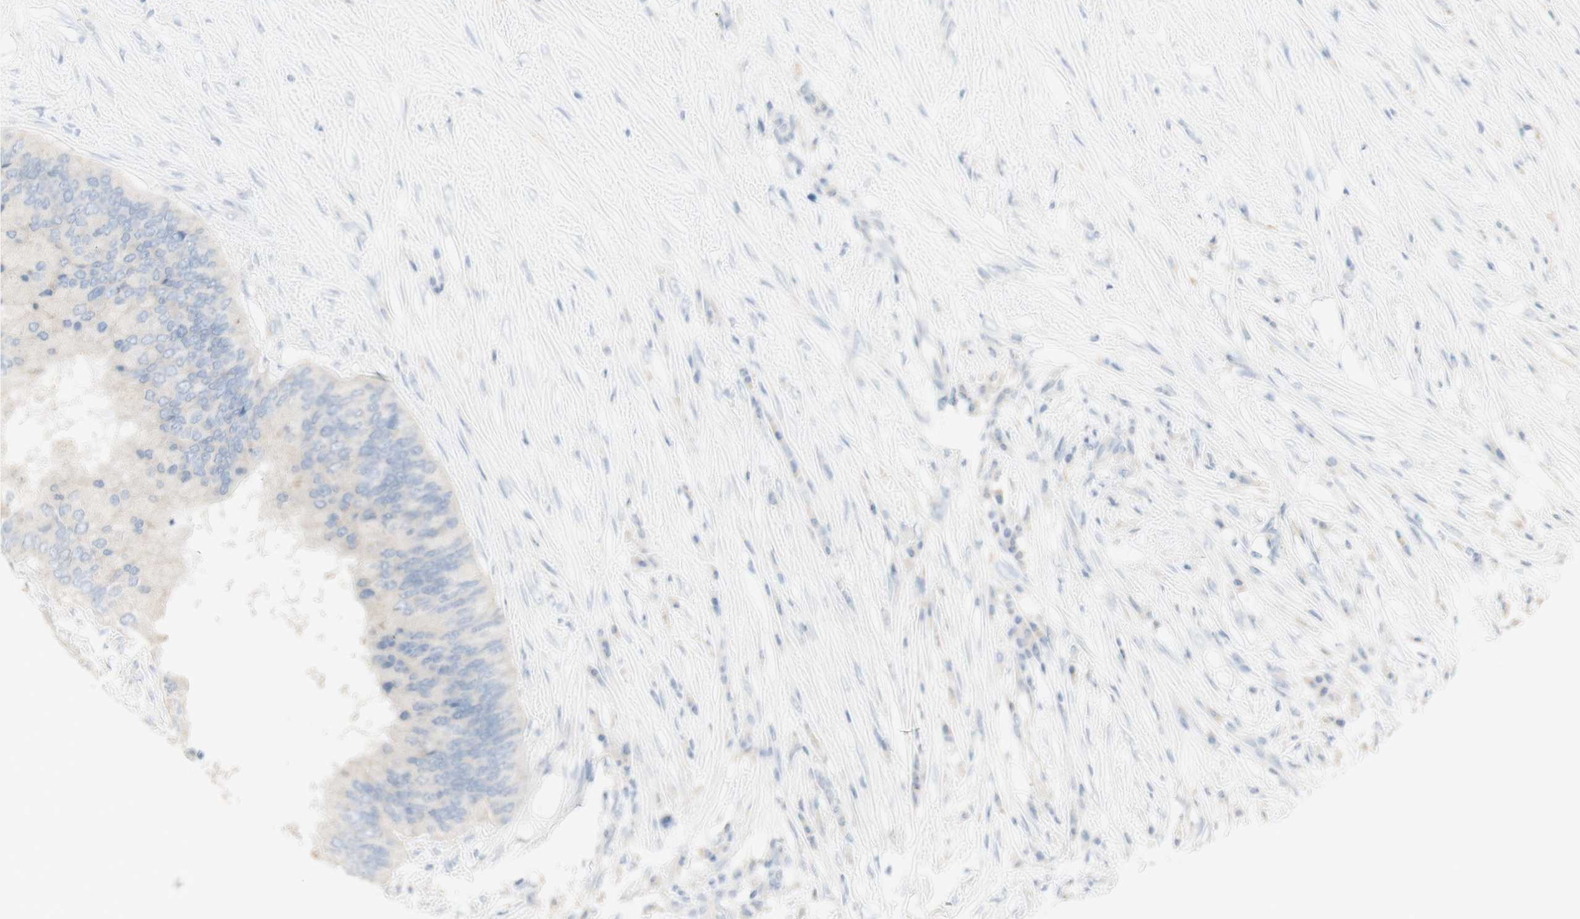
{"staining": {"intensity": "negative", "quantity": "none", "location": "none"}, "tissue": "colorectal cancer", "cell_type": "Tumor cells", "image_type": "cancer", "snomed": [{"axis": "morphology", "description": "Adenocarcinoma, NOS"}, {"axis": "topography", "description": "Colon"}], "caption": "Immunohistochemical staining of adenocarcinoma (colorectal) demonstrates no significant positivity in tumor cells. The staining is performed using DAB (3,3'-diaminobenzidine) brown chromogen with nuclei counter-stained in using hematoxylin.", "gene": "ART3", "patient": {"sex": "male", "age": 71}}